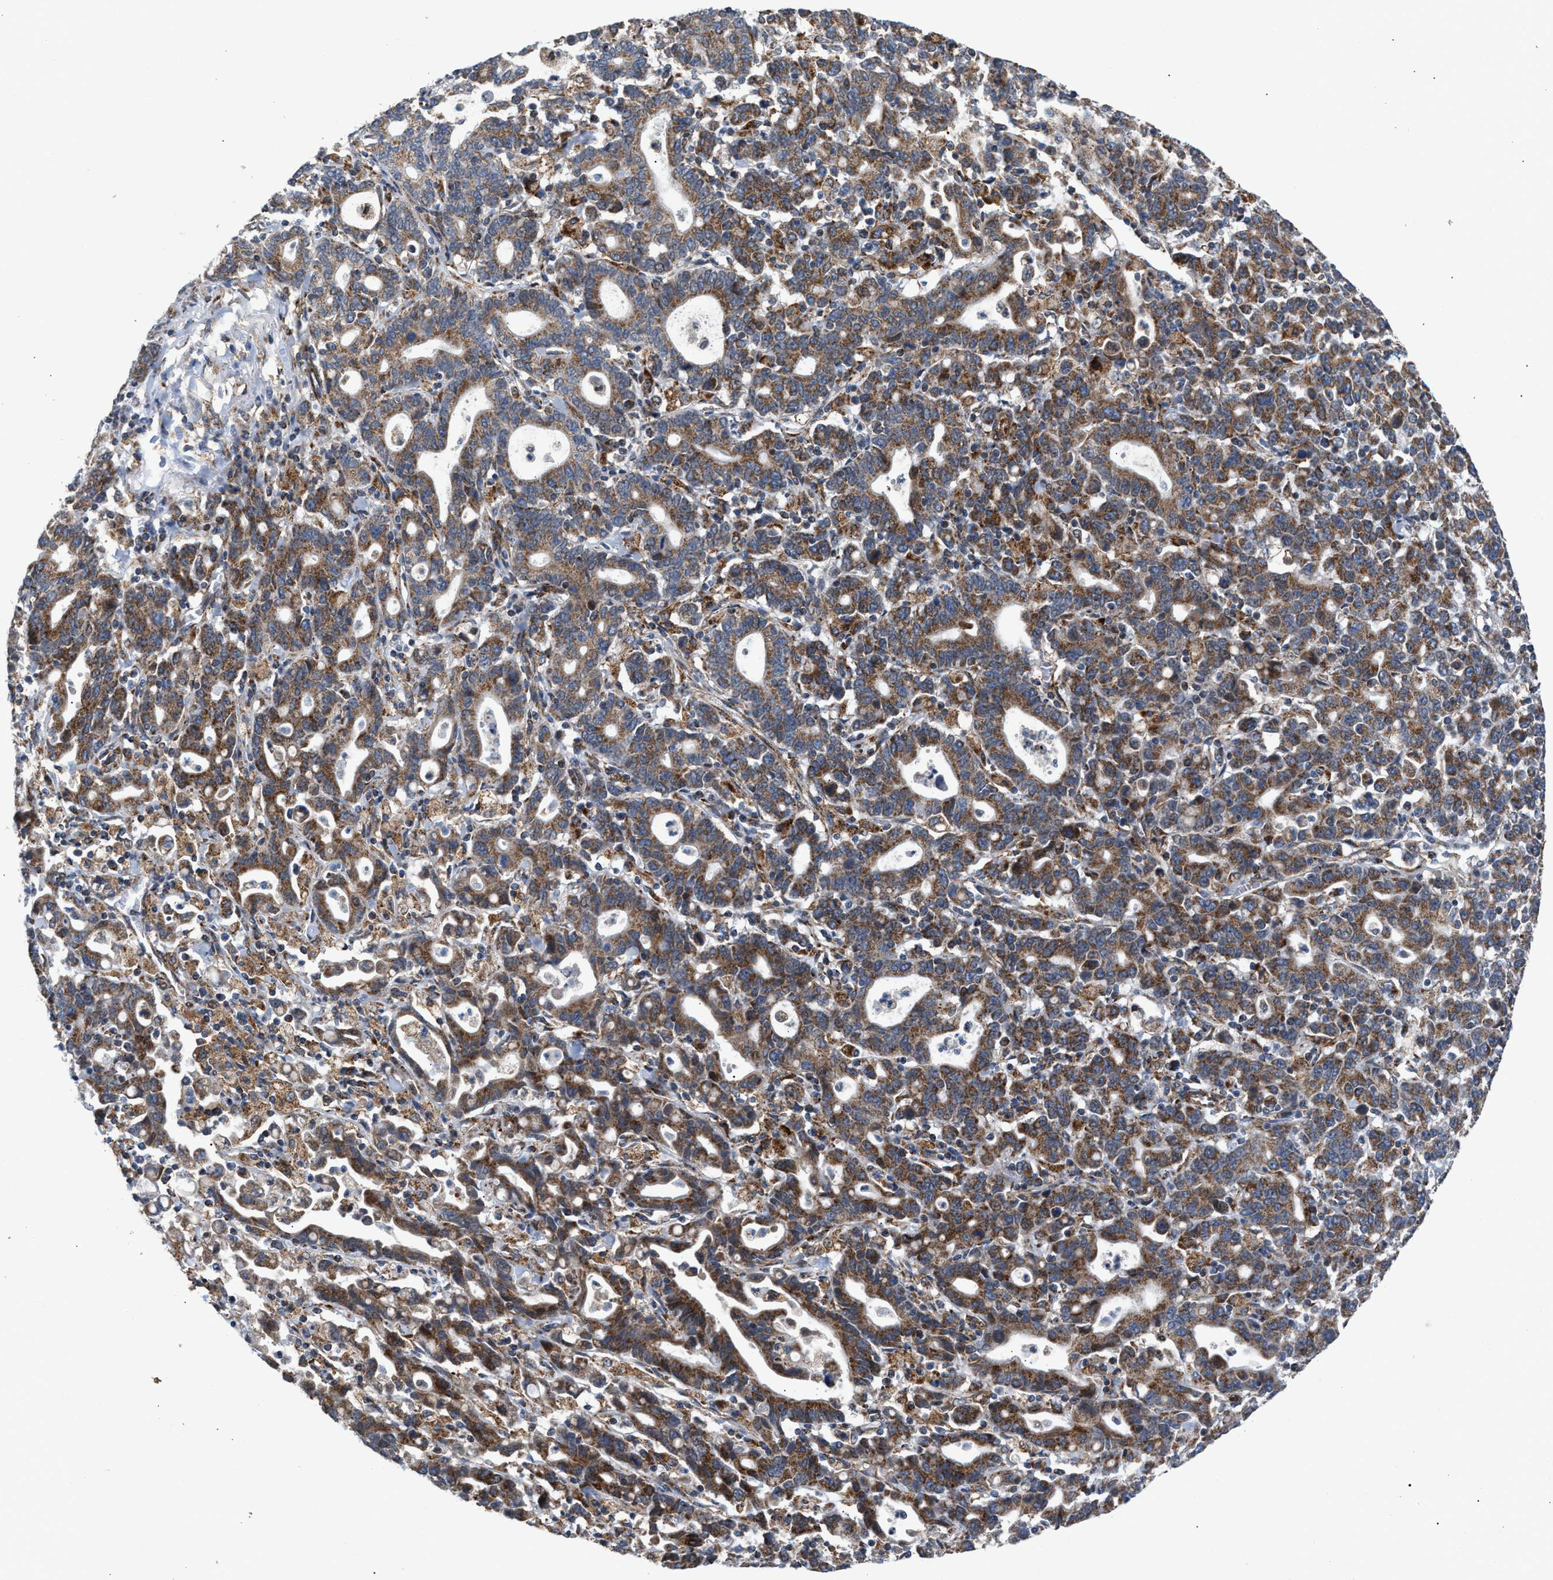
{"staining": {"intensity": "moderate", "quantity": ">75%", "location": "cytoplasmic/membranous"}, "tissue": "stomach cancer", "cell_type": "Tumor cells", "image_type": "cancer", "snomed": [{"axis": "morphology", "description": "Adenocarcinoma, NOS"}, {"axis": "topography", "description": "Stomach, upper"}], "caption": "Human stomach adenocarcinoma stained for a protein (brown) demonstrates moderate cytoplasmic/membranous positive staining in approximately >75% of tumor cells.", "gene": "TACO1", "patient": {"sex": "male", "age": 69}}